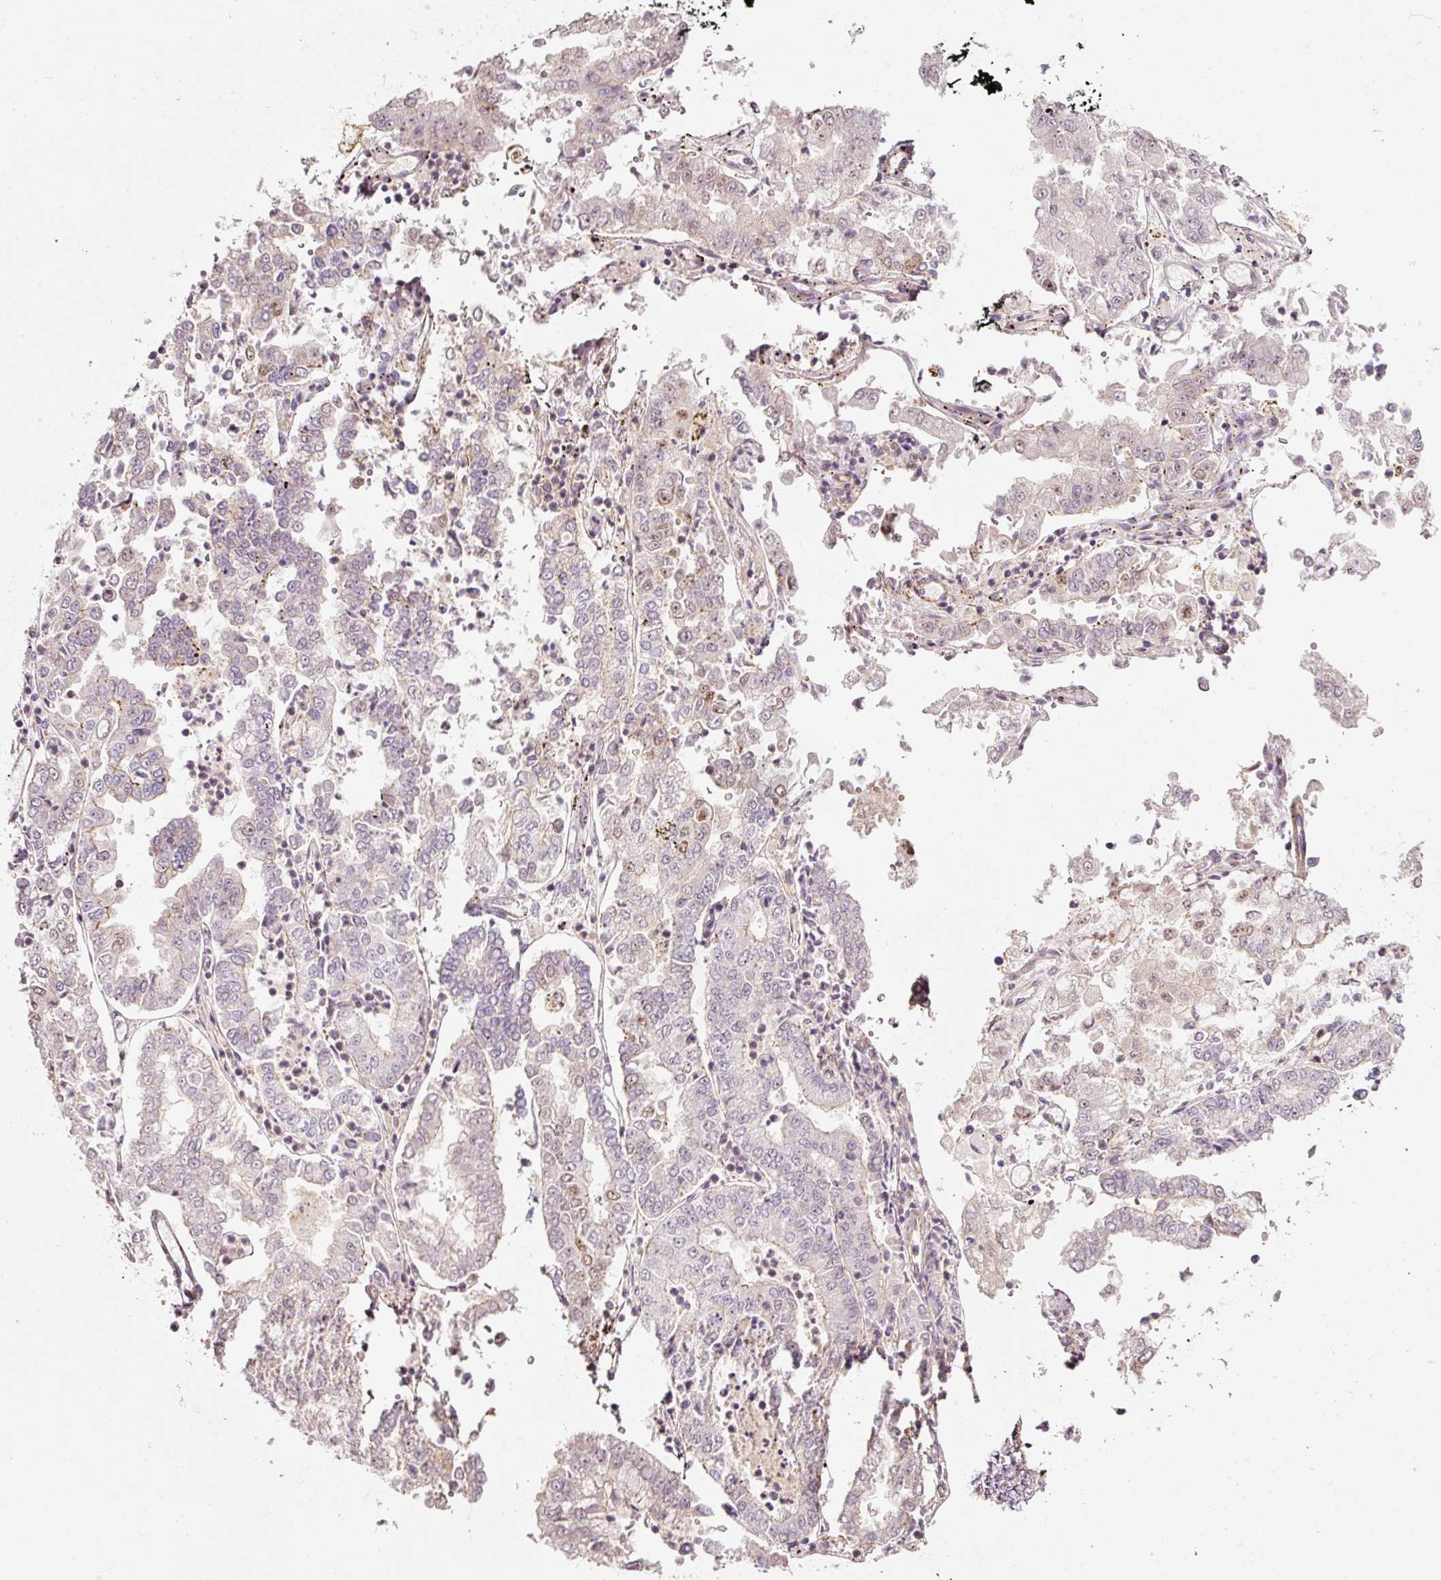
{"staining": {"intensity": "negative", "quantity": "none", "location": "none"}, "tissue": "stomach cancer", "cell_type": "Tumor cells", "image_type": "cancer", "snomed": [{"axis": "morphology", "description": "Adenocarcinoma, NOS"}, {"axis": "topography", "description": "Stomach"}], "caption": "High power microscopy micrograph of an immunohistochemistry (IHC) image of stomach adenocarcinoma, revealing no significant positivity in tumor cells.", "gene": "TIRAP", "patient": {"sex": "male", "age": 76}}